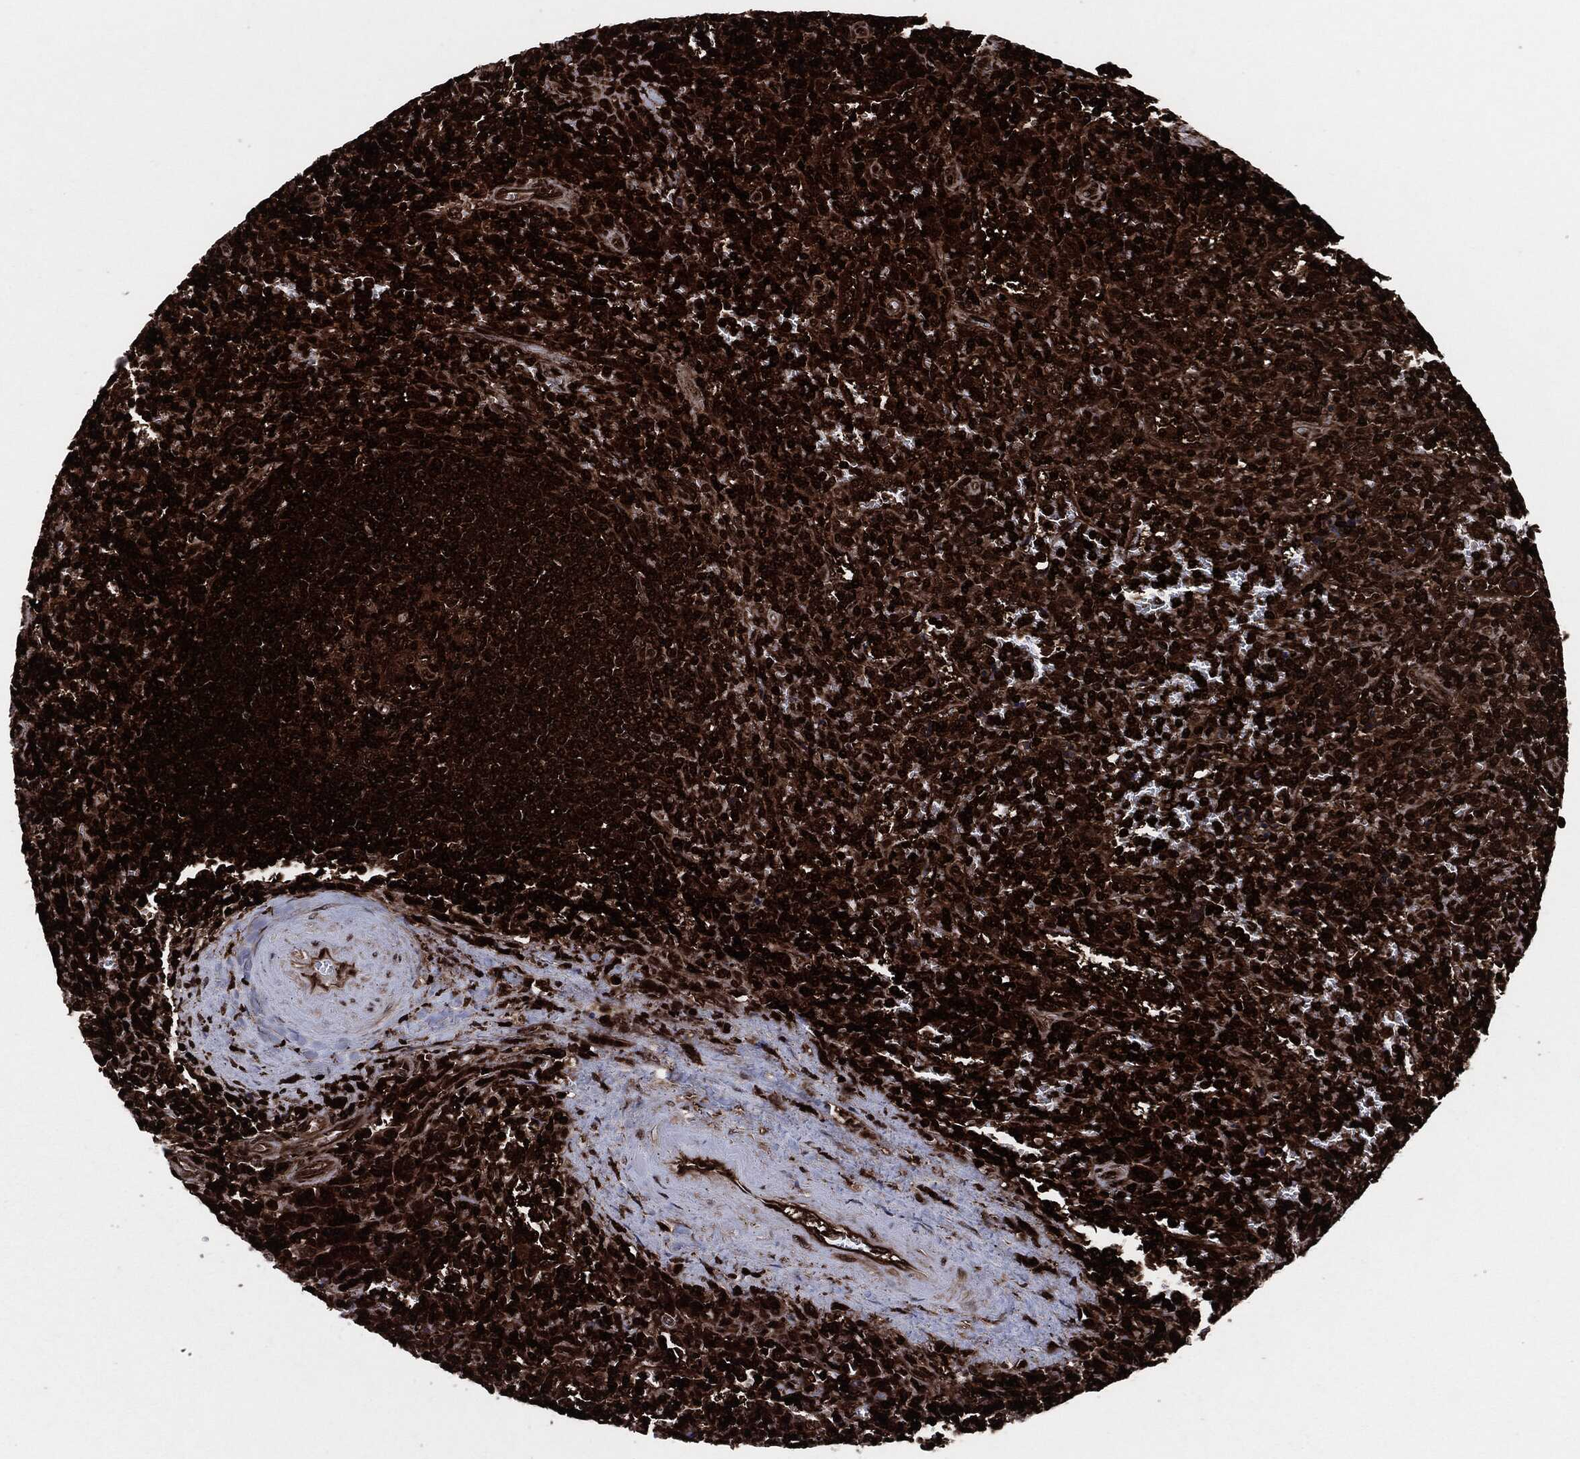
{"staining": {"intensity": "strong", "quantity": ">75%", "location": "cytoplasmic/membranous"}, "tissue": "lymphoma", "cell_type": "Tumor cells", "image_type": "cancer", "snomed": [{"axis": "morphology", "description": "Malignant lymphoma, non-Hodgkin's type, Low grade"}, {"axis": "topography", "description": "Spleen"}], "caption": "Immunohistochemical staining of human malignant lymphoma, non-Hodgkin's type (low-grade) reveals strong cytoplasmic/membranous protein staining in approximately >75% of tumor cells.", "gene": "YWHAB", "patient": {"sex": "male", "age": 62}}